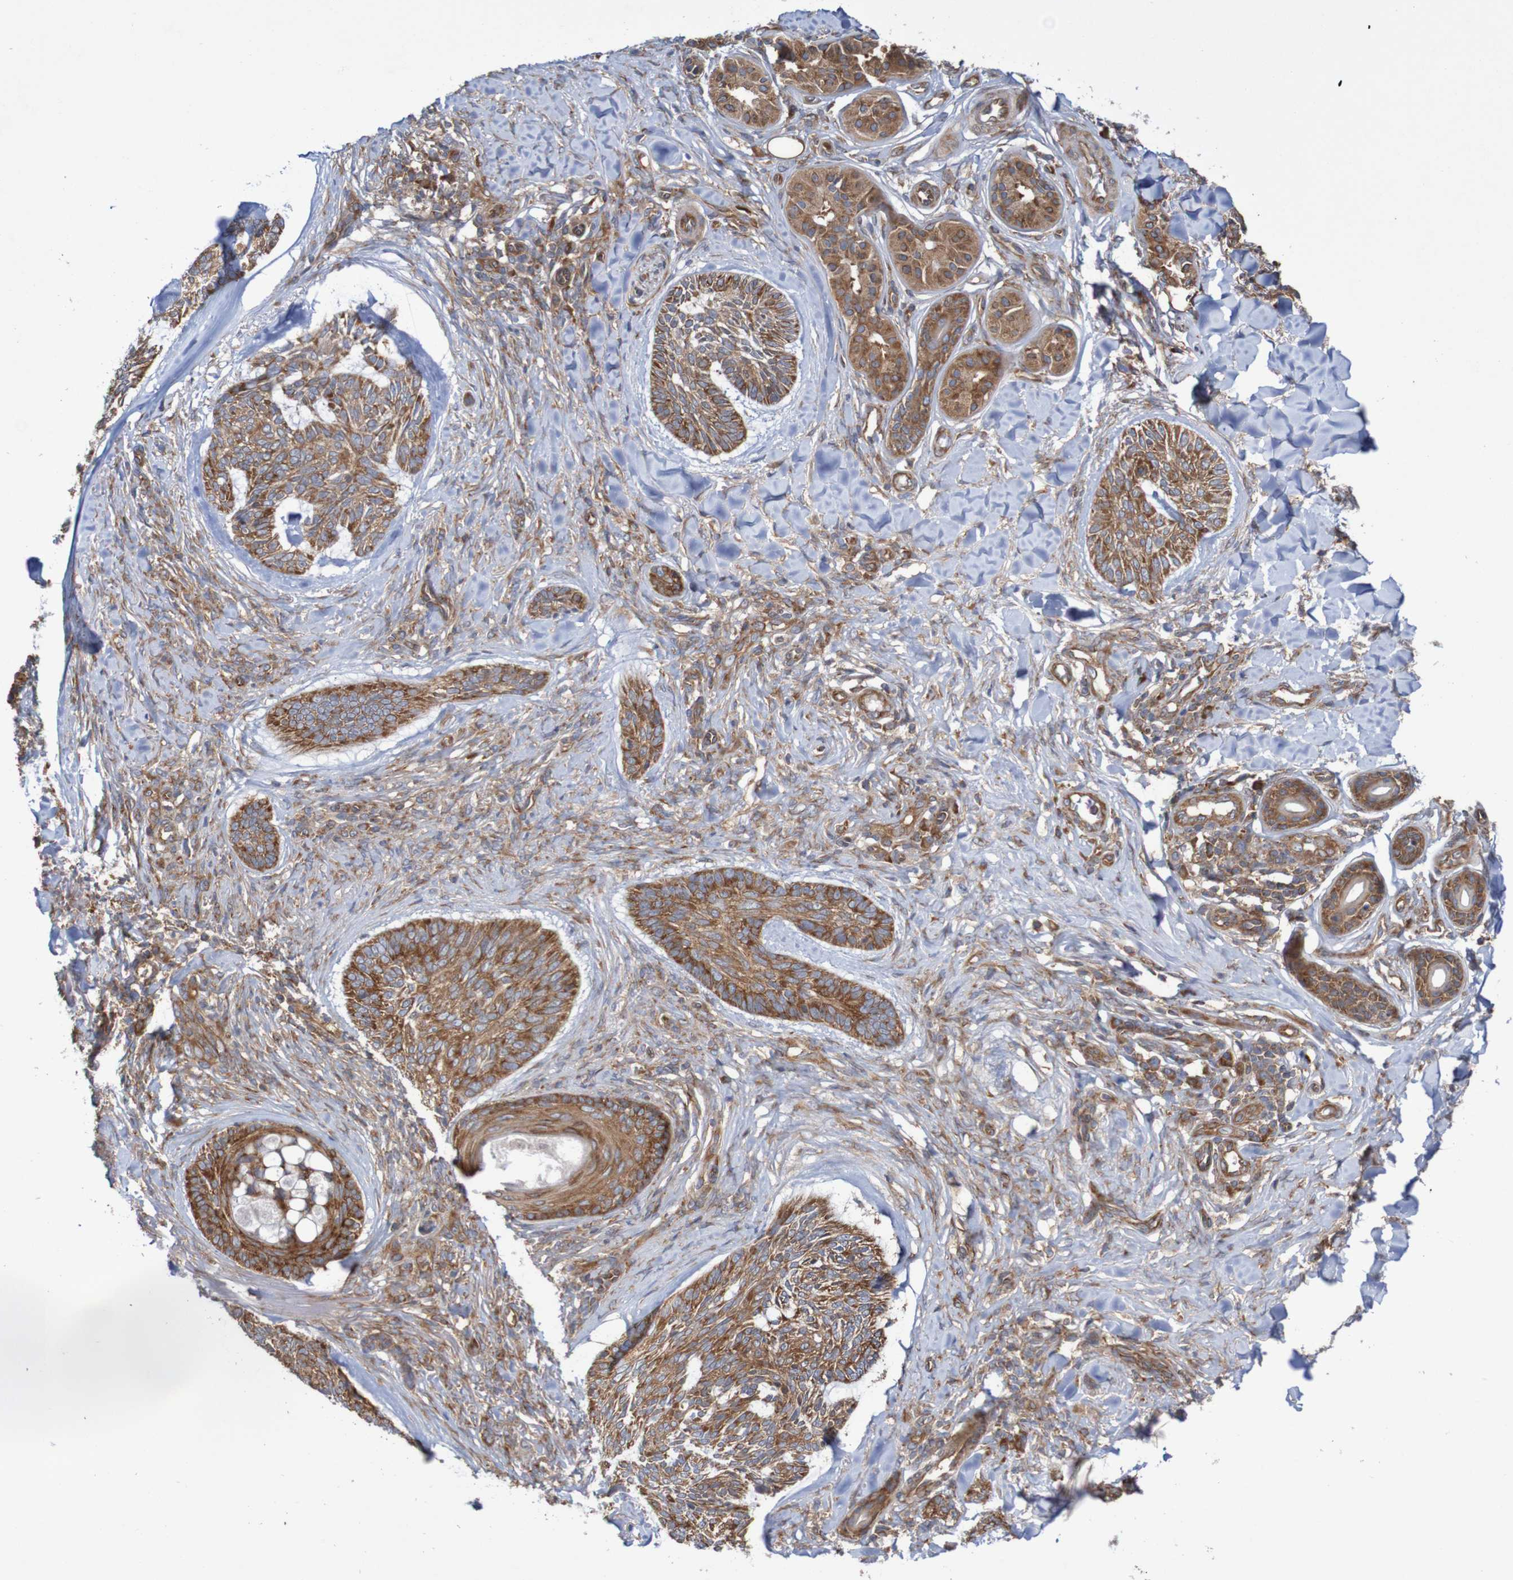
{"staining": {"intensity": "strong", "quantity": ">75%", "location": "cytoplasmic/membranous"}, "tissue": "skin cancer", "cell_type": "Tumor cells", "image_type": "cancer", "snomed": [{"axis": "morphology", "description": "Basal cell carcinoma"}, {"axis": "topography", "description": "Skin"}], "caption": "Brown immunohistochemical staining in human skin basal cell carcinoma displays strong cytoplasmic/membranous staining in approximately >75% of tumor cells.", "gene": "LRRC47", "patient": {"sex": "male", "age": 43}}